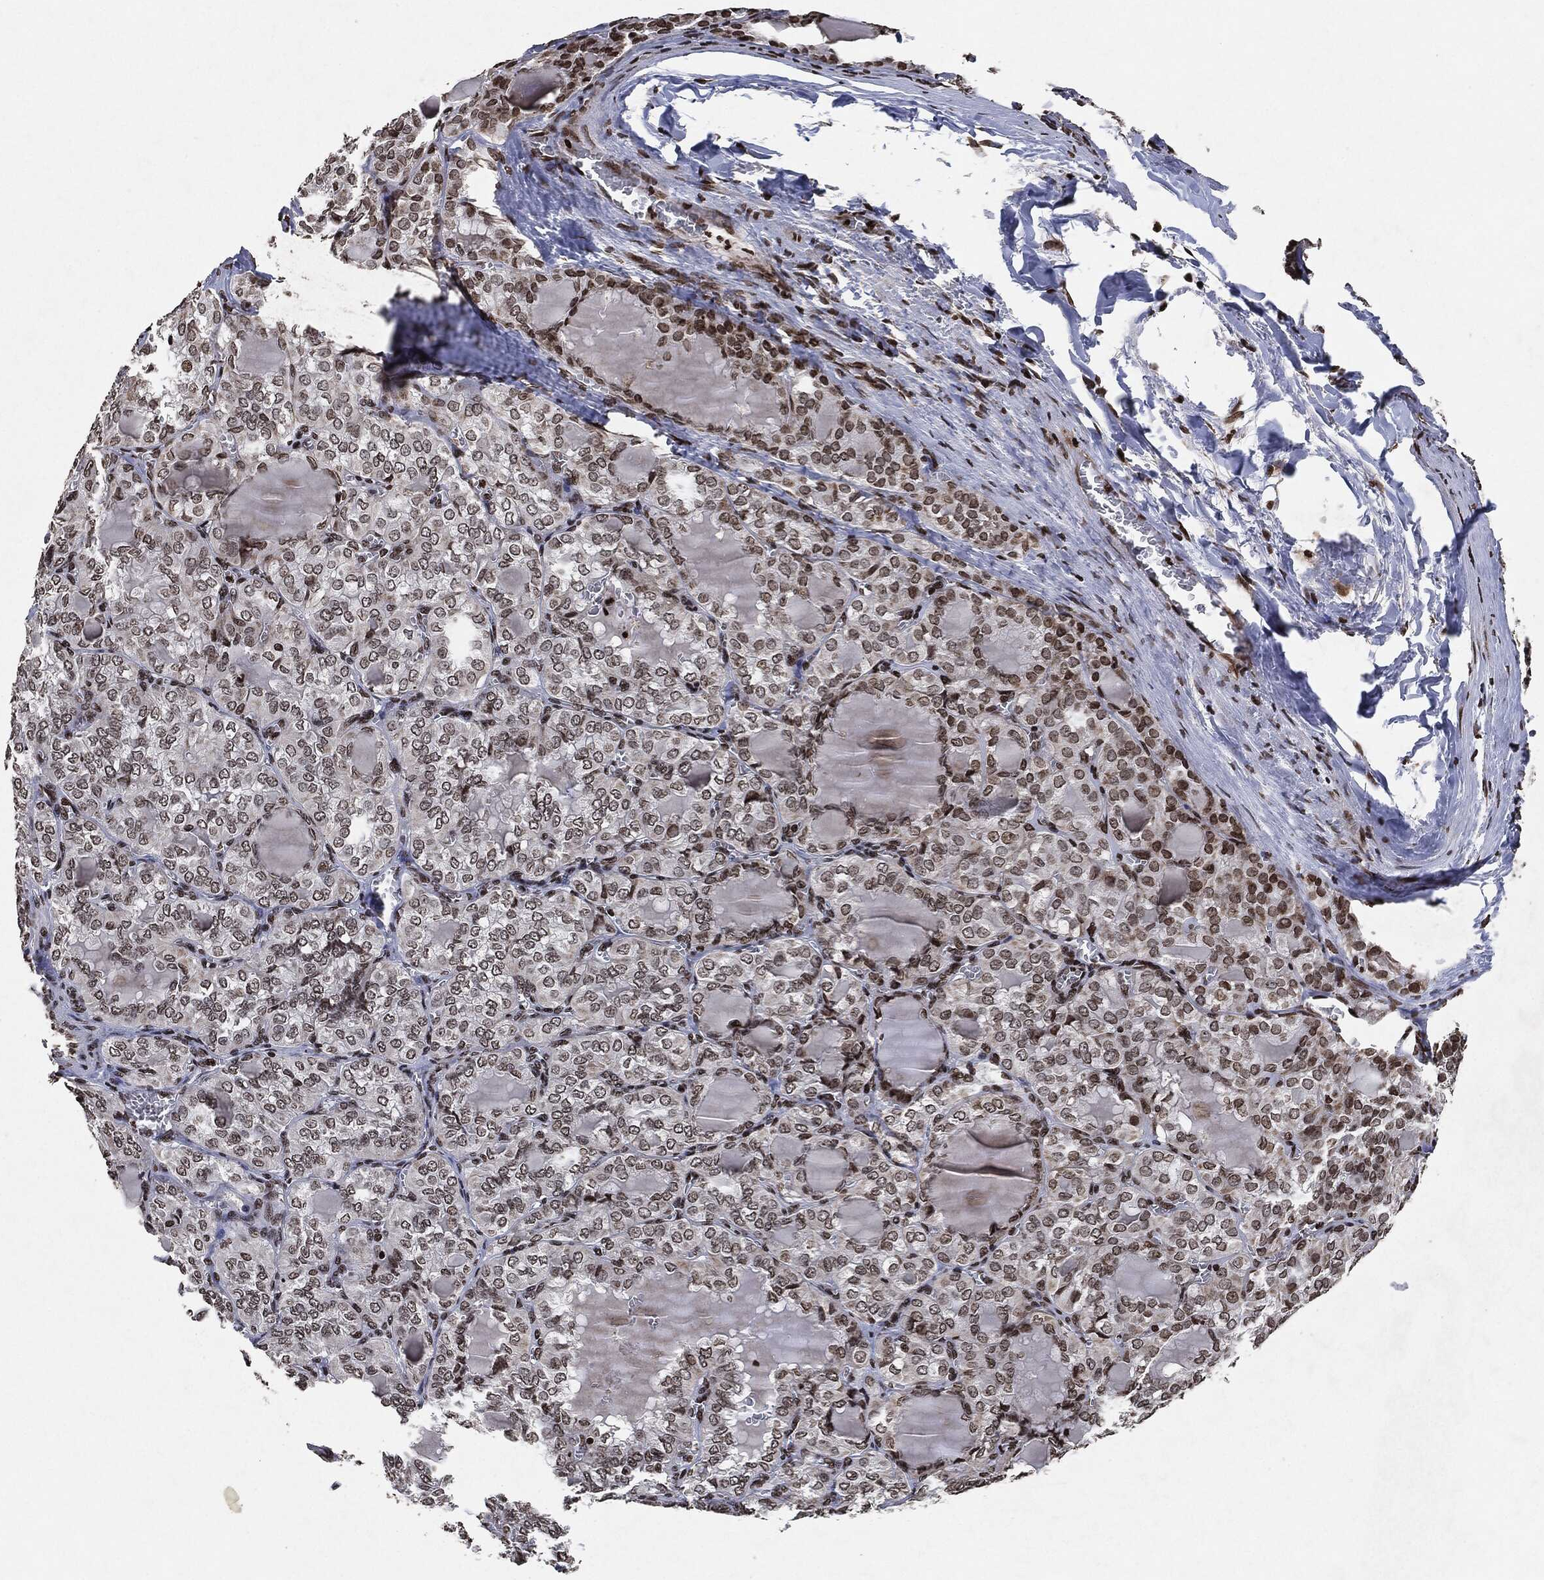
{"staining": {"intensity": "moderate", "quantity": "<25%", "location": "nuclear"}, "tissue": "thyroid cancer", "cell_type": "Tumor cells", "image_type": "cancer", "snomed": [{"axis": "morphology", "description": "Papillary adenocarcinoma, NOS"}, {"axis": "topography", "description": "Thyroid gland"}], "caption": "Protein staining shows moderate nuclear staining in about <25% of tumor cells in papillary adenocarcinoma (thyroid). (IHC, brightfield microscopy, high magnification).", "gene": "JUN", "patient": {"sex": "female", "age": 41}}